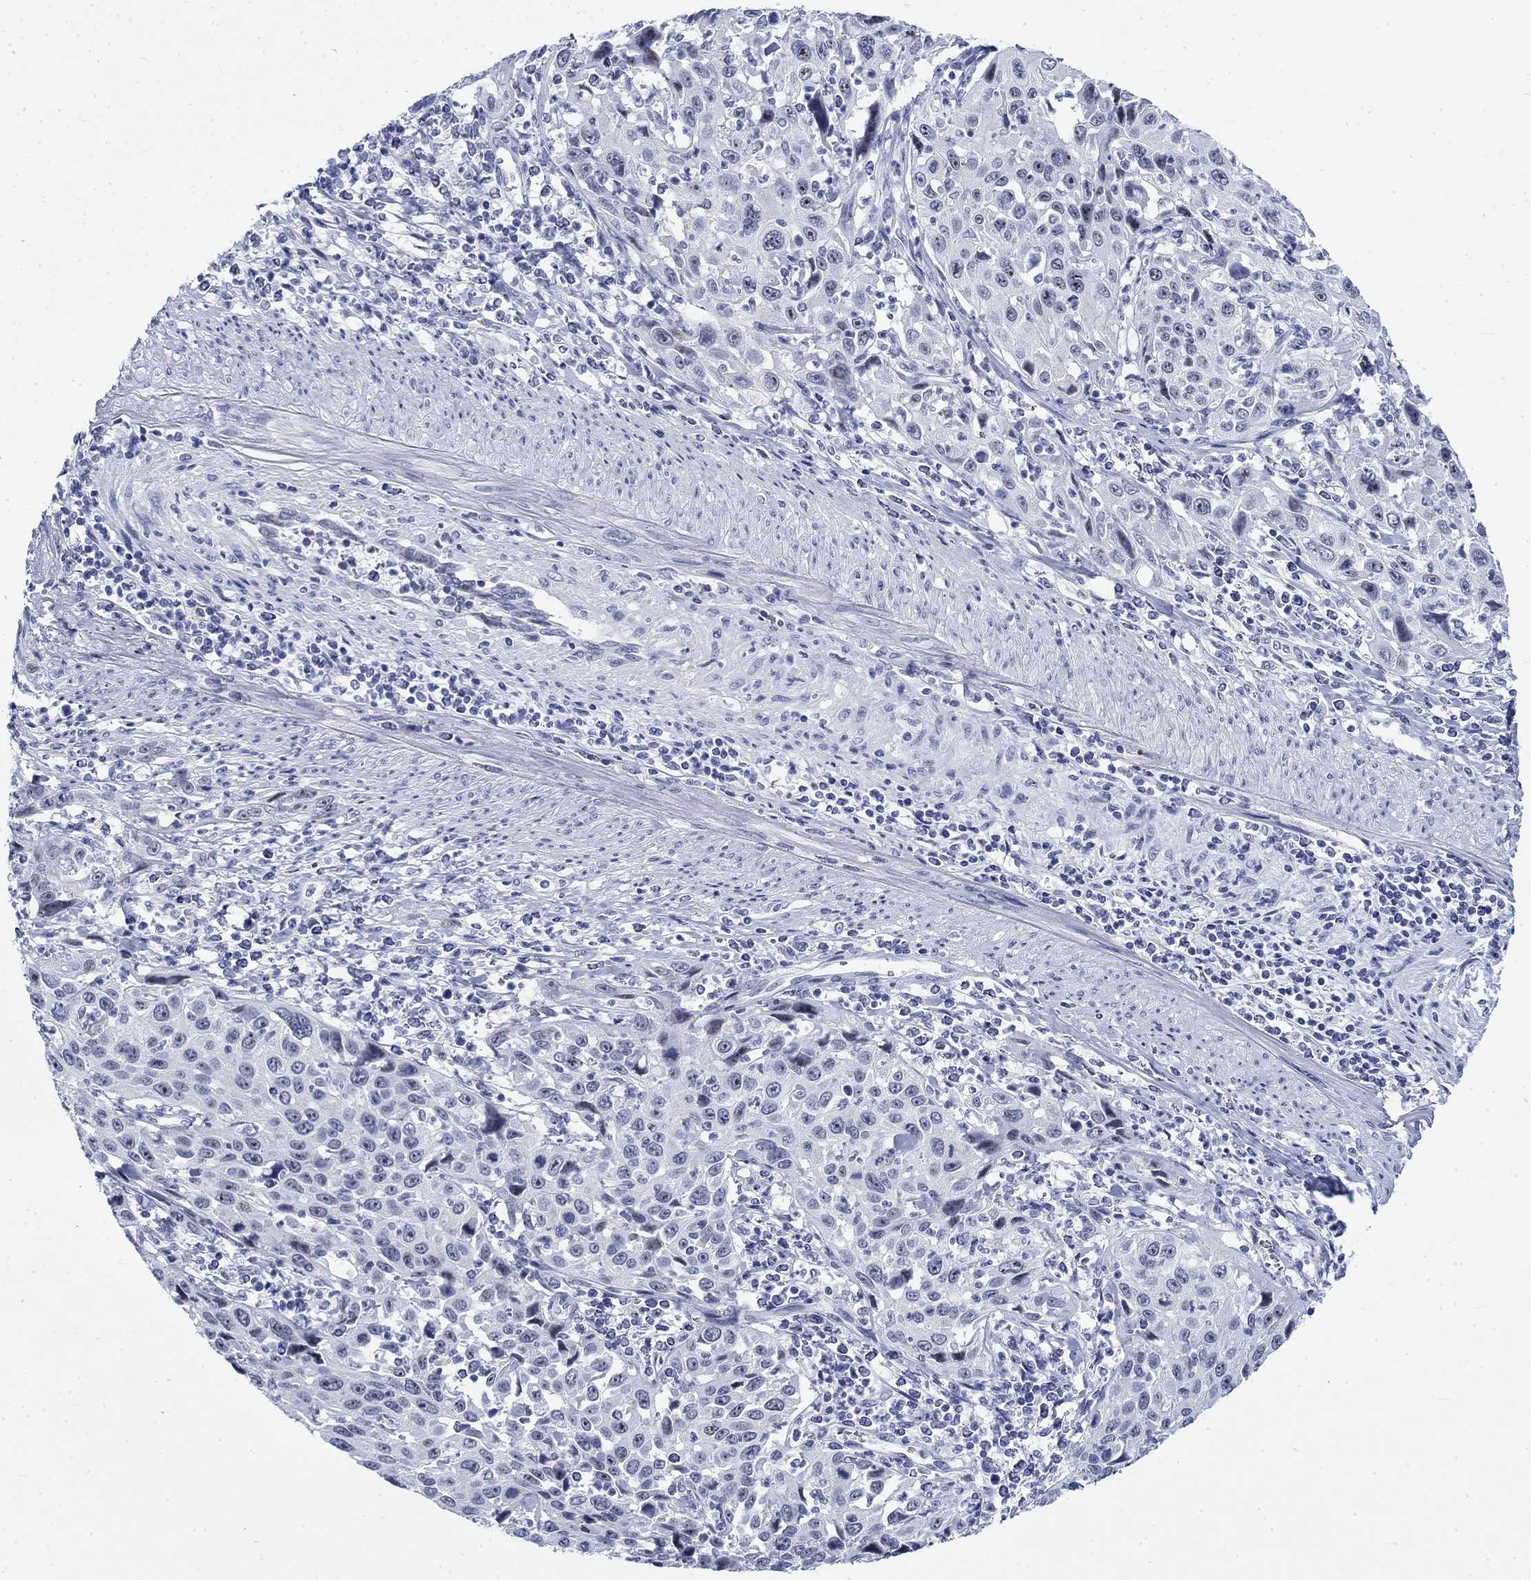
{"staining": {"intensity": "negative", "quantity": "none", "location": "none"}, "tissue": "cervical cancer", "cell_type": "Tumor cells", "image_type": "cancer", "snomed": [{"axis": "morphology", "description": "Squamous cell carcinoma, NOS"}, {"axis": "topography", "description": "Cervix"}], "caption": "Tumor cells show no significant positivity in squamous cell carcinoma (cervical).", "gene": "KRT76", "patient": {"sex": "female", "age": 26}}